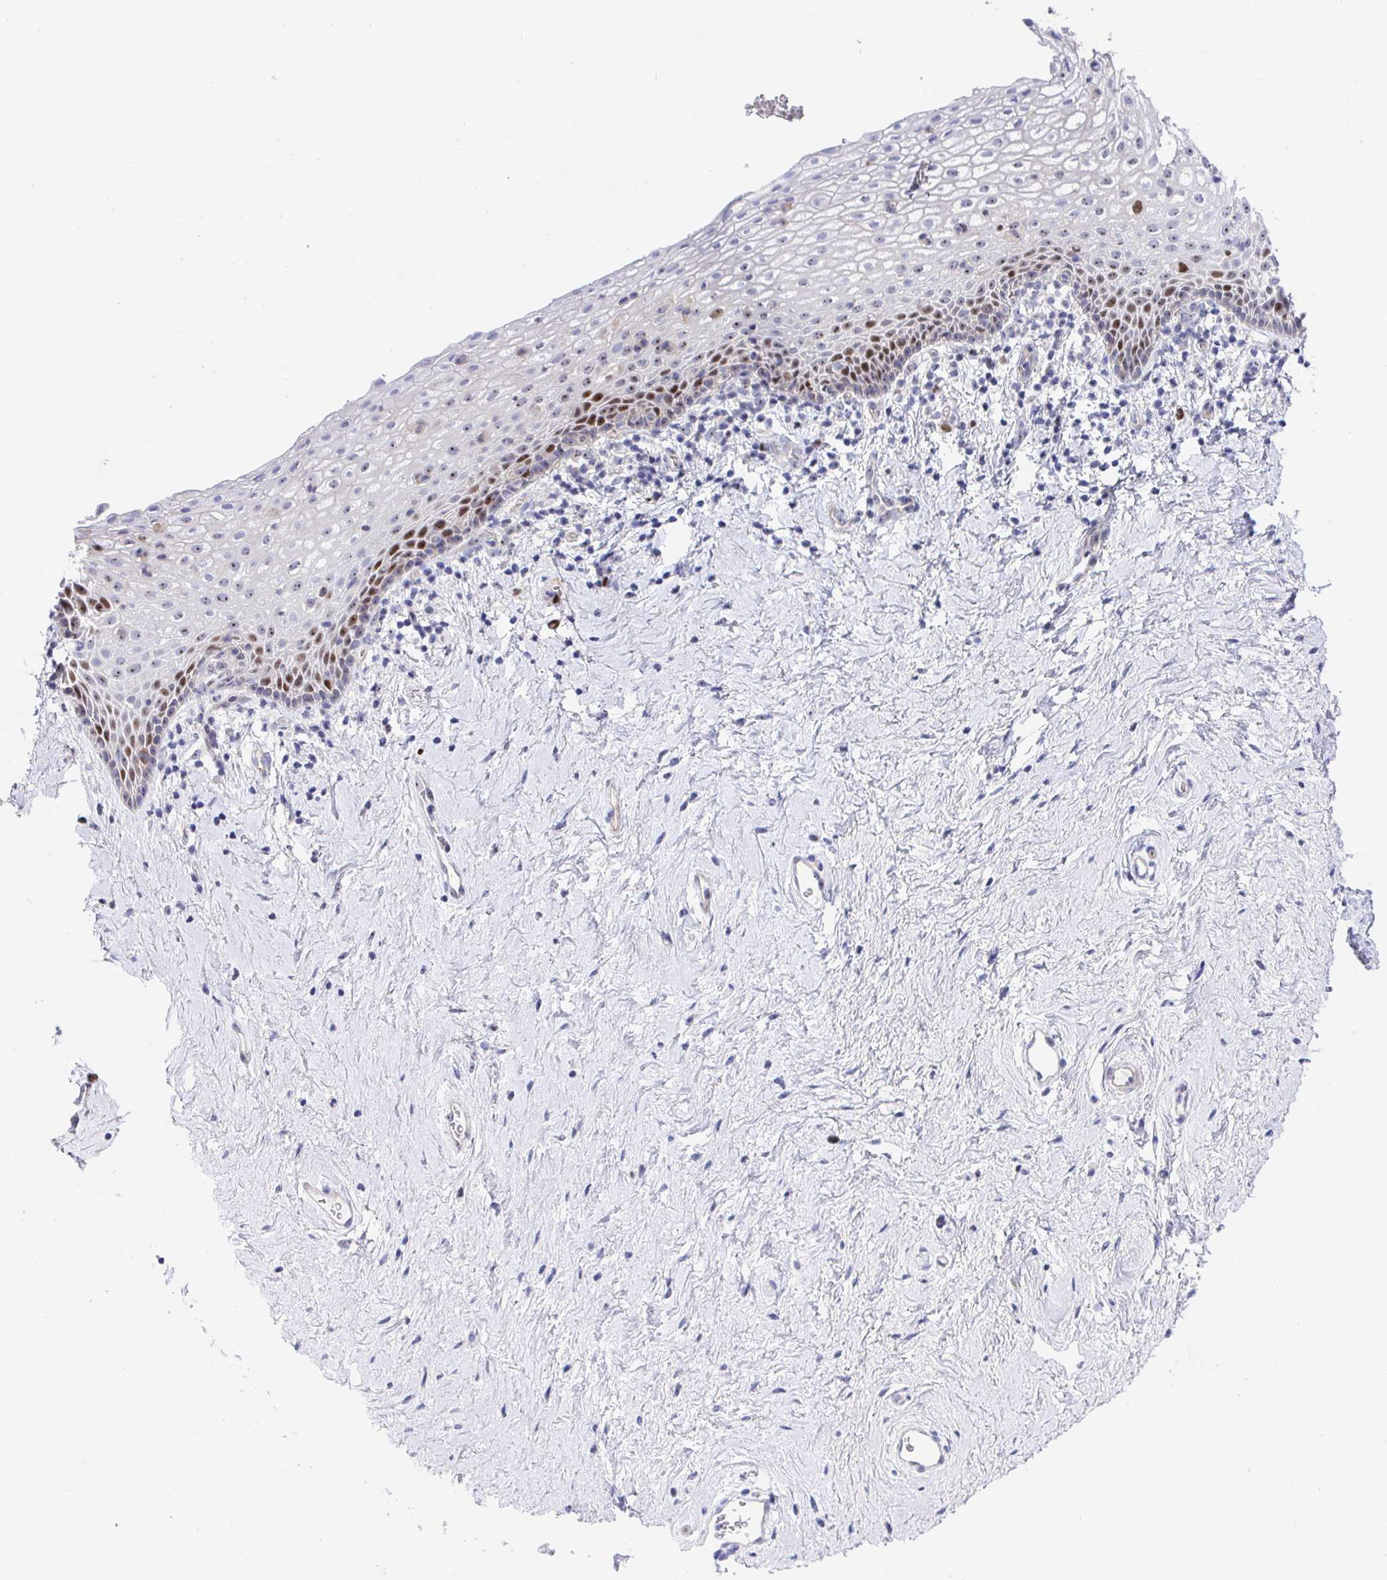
{"staining": {"intensity": "moderate", "quantity": "<25%", "location": "nuclear"}, "tissue": "vagina", "cell_type": "Squamous epithelial cells", "image_type": "normal", "snomed": [{"axis": "morphology", "description": "Normal tissue, NOS"}, {"axis": "topography", "description": "Vagina"}], "caption": "Immunohistochemical staining of benign human vagina shows low levels of moderate nuclear positivity in approximately <25% of squamous epithelial cells.", "gene": "TIMELESS", "patient": {"sex": "female", "age": 61}}